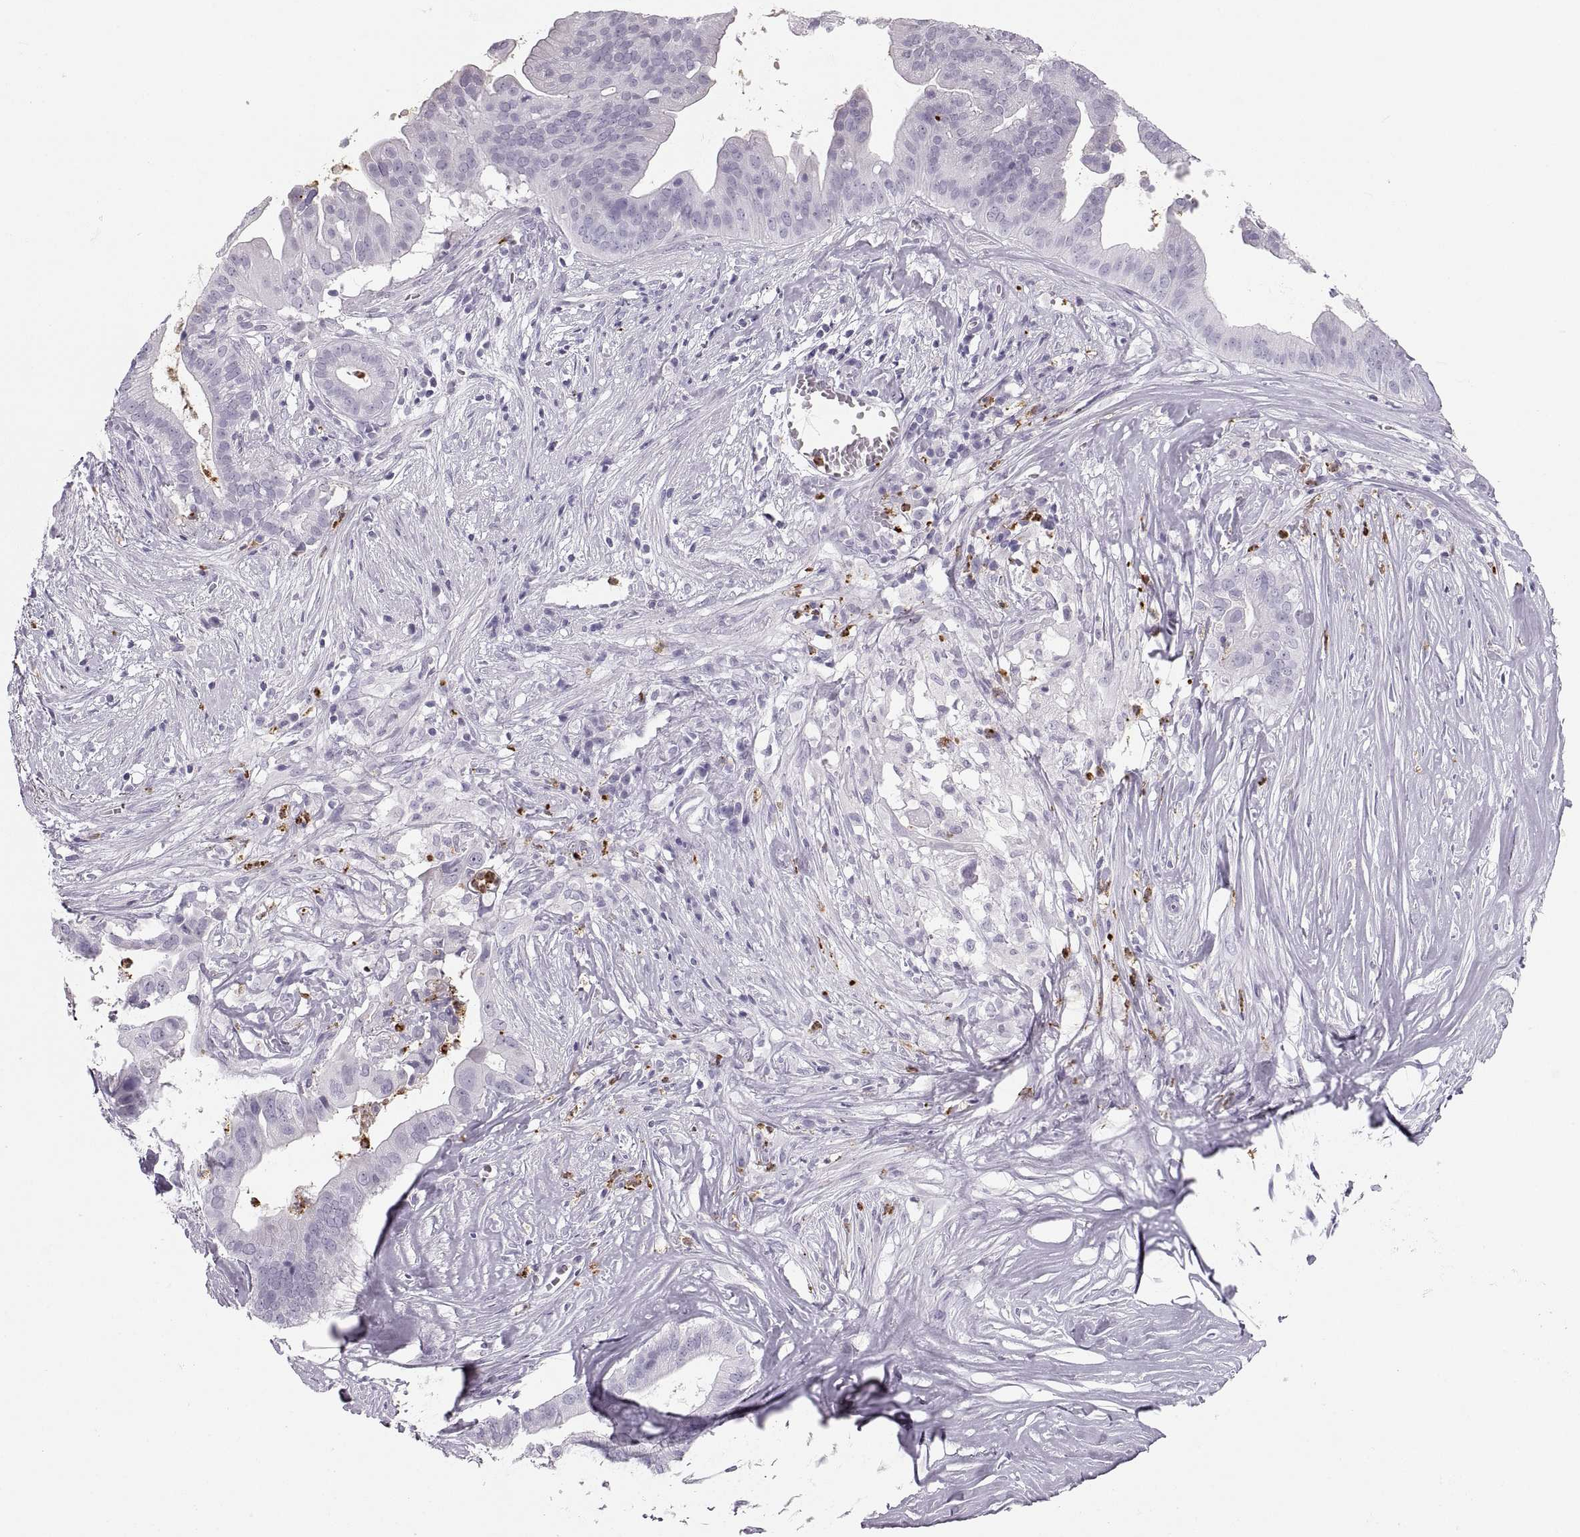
{"staining": {"intensity": "negative", "quantity": "none", "location": "none"}, "tissue": "pancreatic cancer", "cell_type": "Tumor cells", "image_type": "cancer", "snomed": [{"axis": "morphology", "description": "Adenocarcinoma, NOS"}, {"axis": "topography", "description": "Pancreas"}], "caption": "Tumor cells are negative for brown protein staining in pancreatic cancer. The staining is performed using DAB brown chromogen with nuclei counter-stained in using hematoxylin.", "gene": "MILR1", "patient": {"sex": "male", "age": 61}}